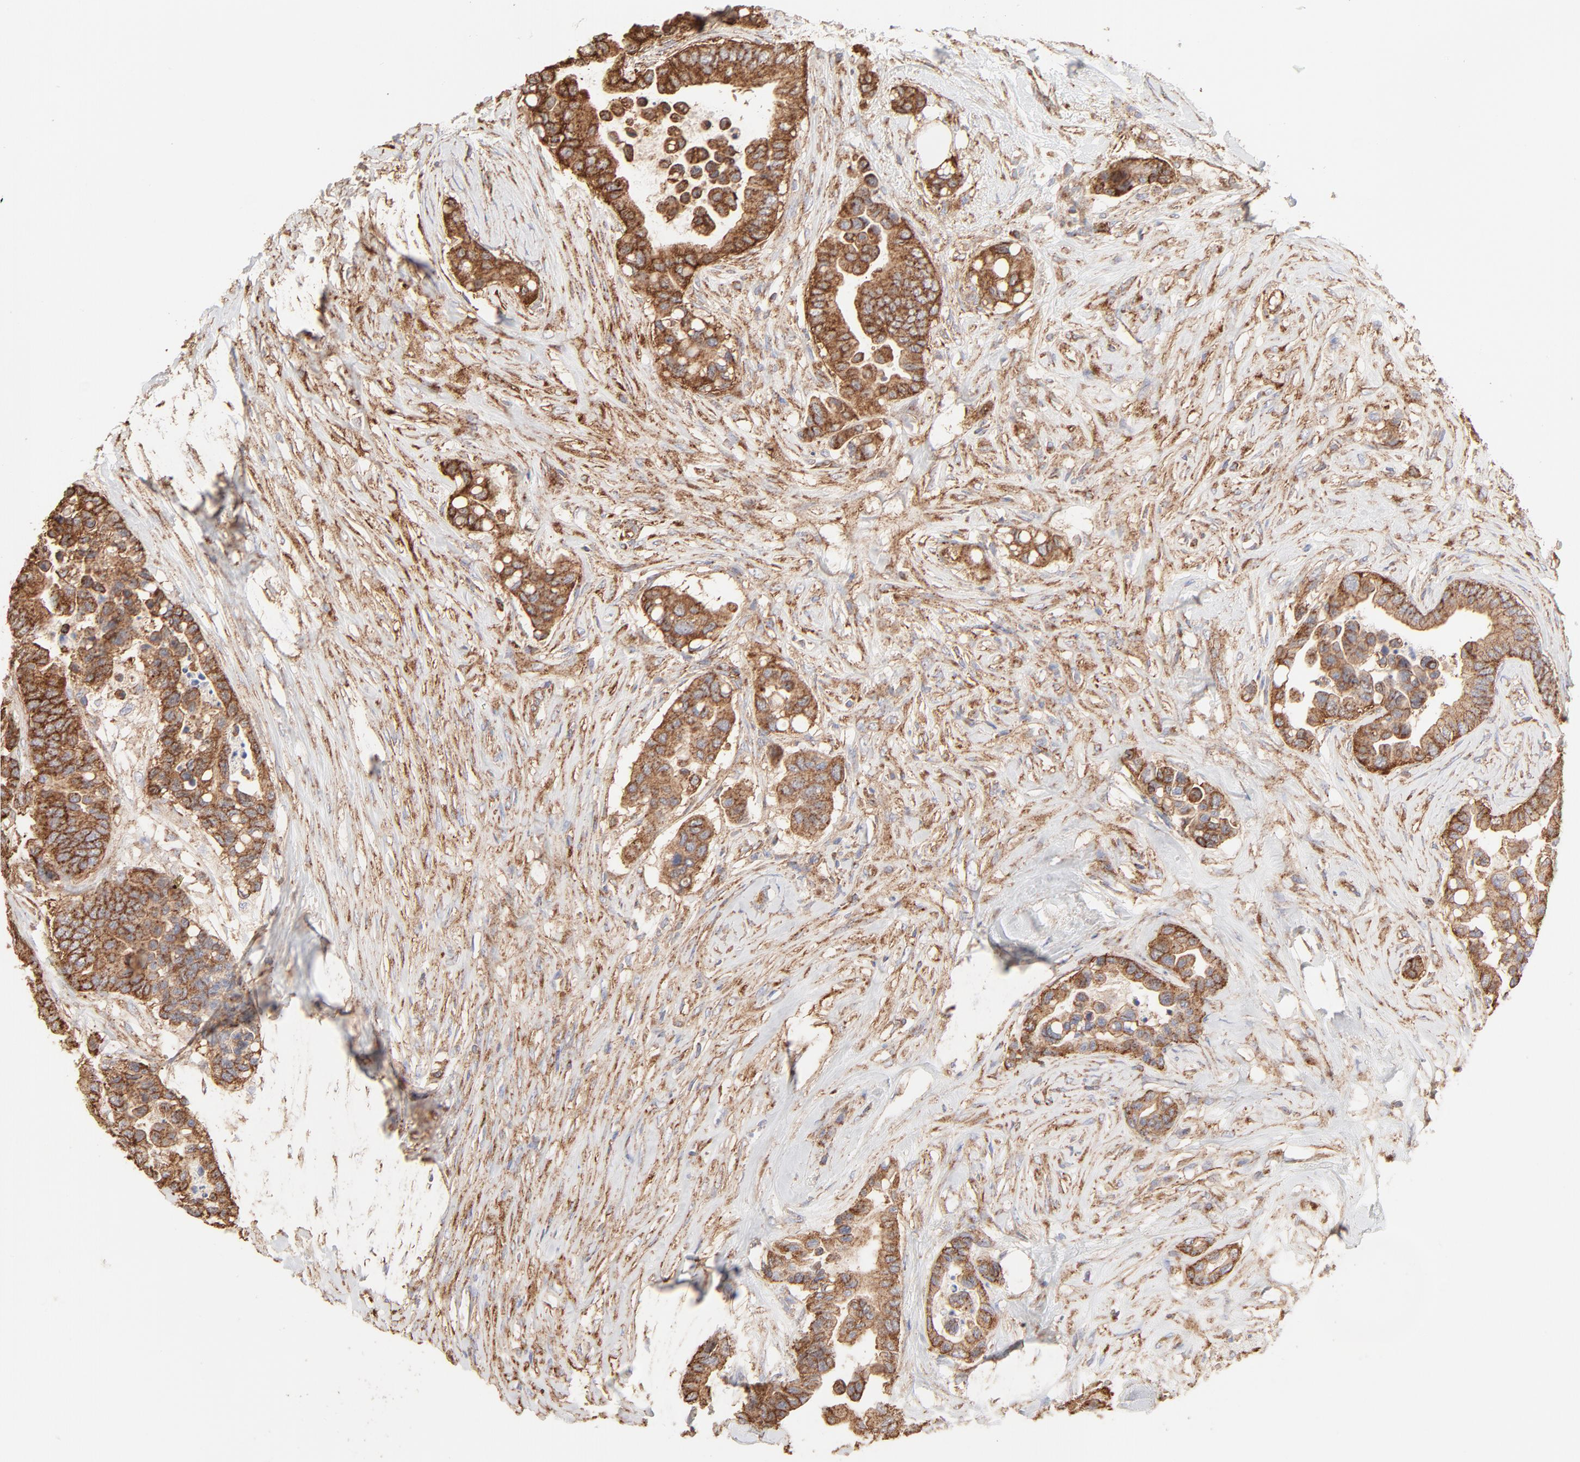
{"staining": {"intensity": "moderate", "quantity": ">75%", "location": "cytoplasmic/membranous"}, "tissue": "colorectal cancer", "cell_type": "Tumor cells", "image_type": "cancer", "snomed": [{"axis": "morphology", "description": "Adenocarcinoma, NOS"}, {"axis": "topography", "description": "Colon"}], "caption": "Immunohistochemical staining of human colorectal adenocarcinoma displays moderate cytoplasmic/membranous protein staining in approximately >75% of tumor cells.", "gene": "CLTB", "patient": {"sex": "male", "age": 82}}